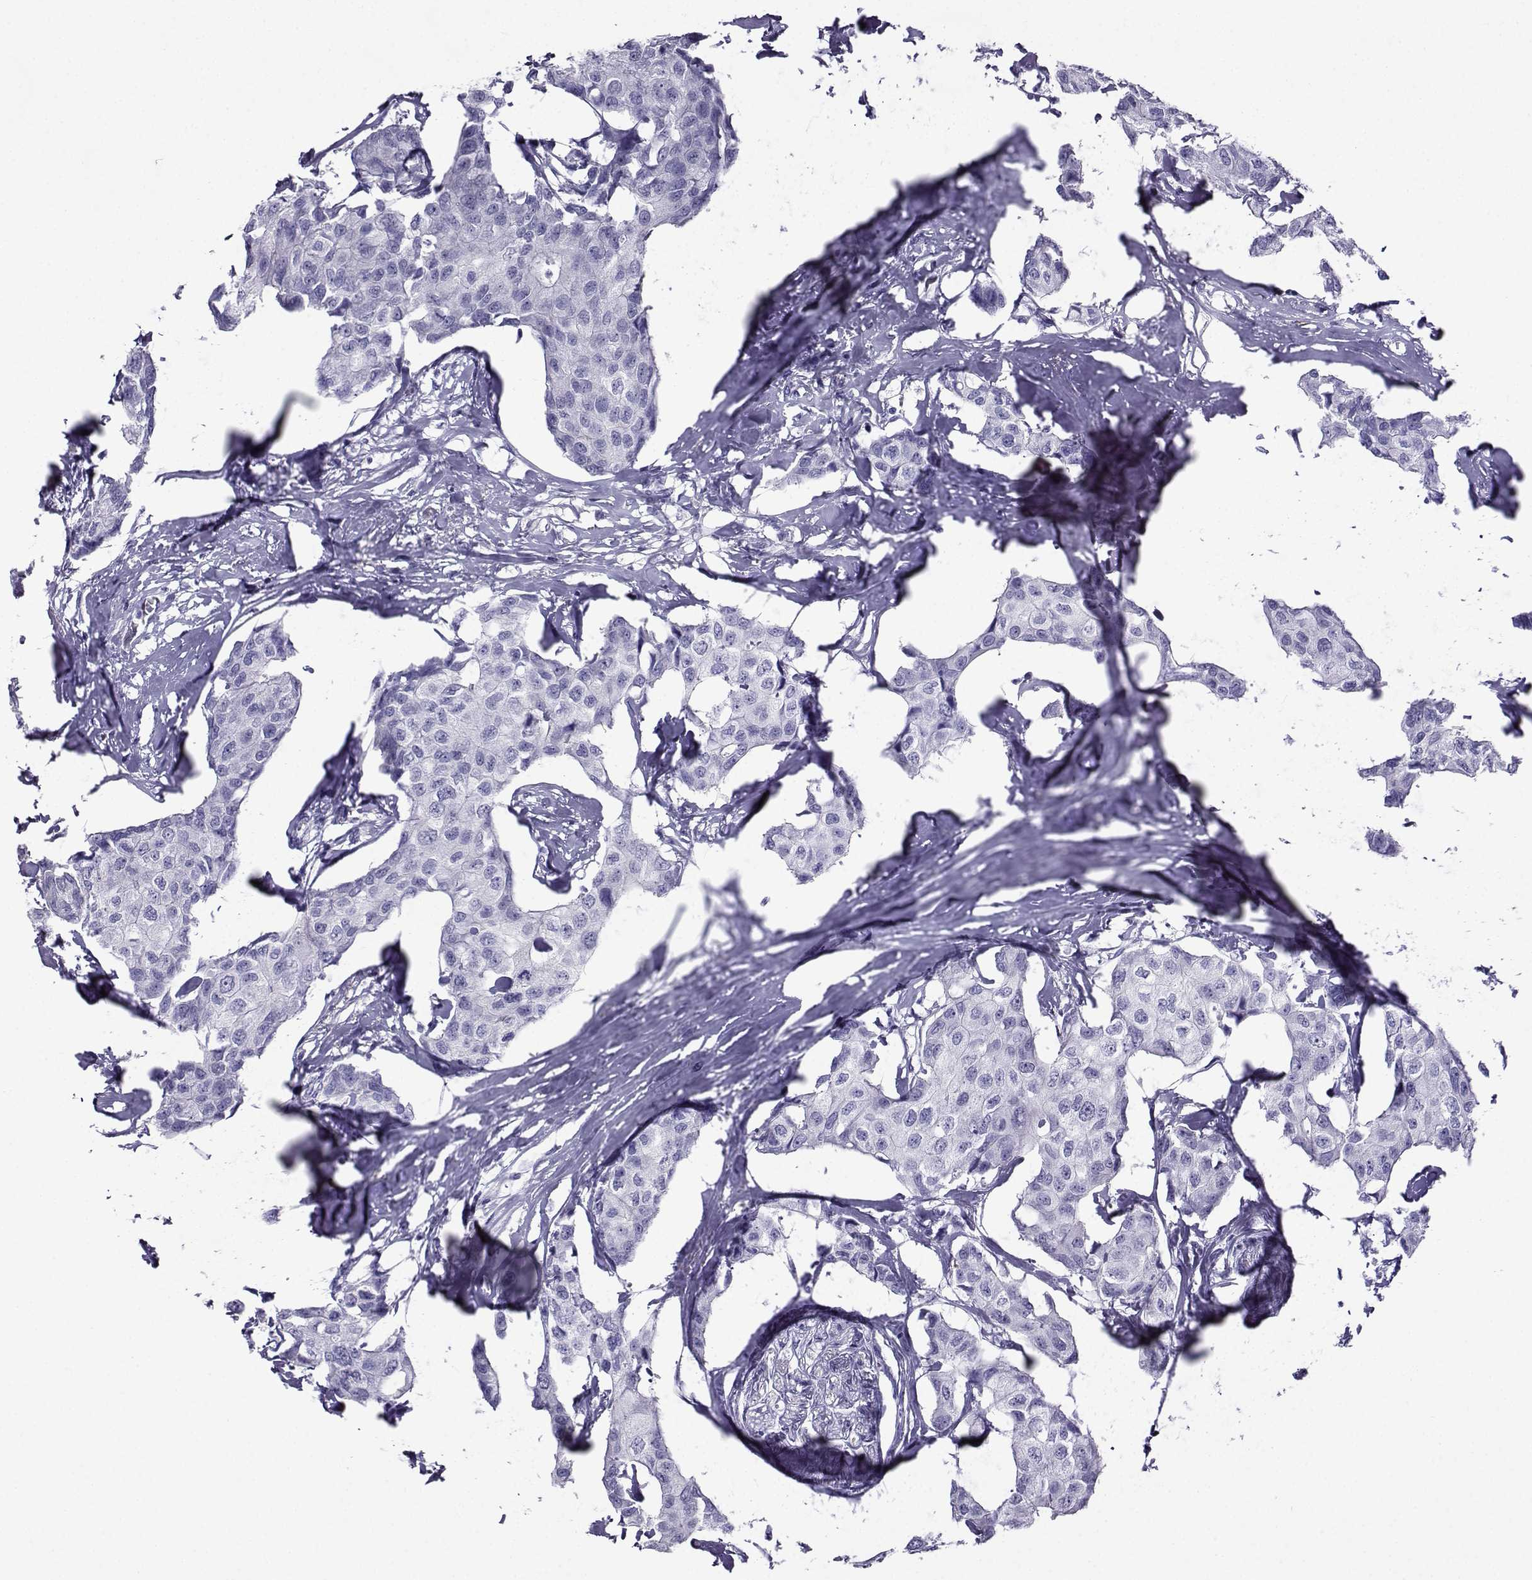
{"staining": {"intensity": "negative", "quantity": "none", "location": "none"}, "tissue": "breast cancer", "cell_type": "Tumor cells", "image_type": "cancer", "snomed": [{"axis": "morphology", "description": "Duct carcinoma"}, {"axis": "topography", "description": "Breast"}], "caption": "Breast cancer stained for a protein using immunohistochemistry exhibits no expression tumor cells.", "gene": "CRYBB1", "patient": {"sex": "female", "age": 80}}